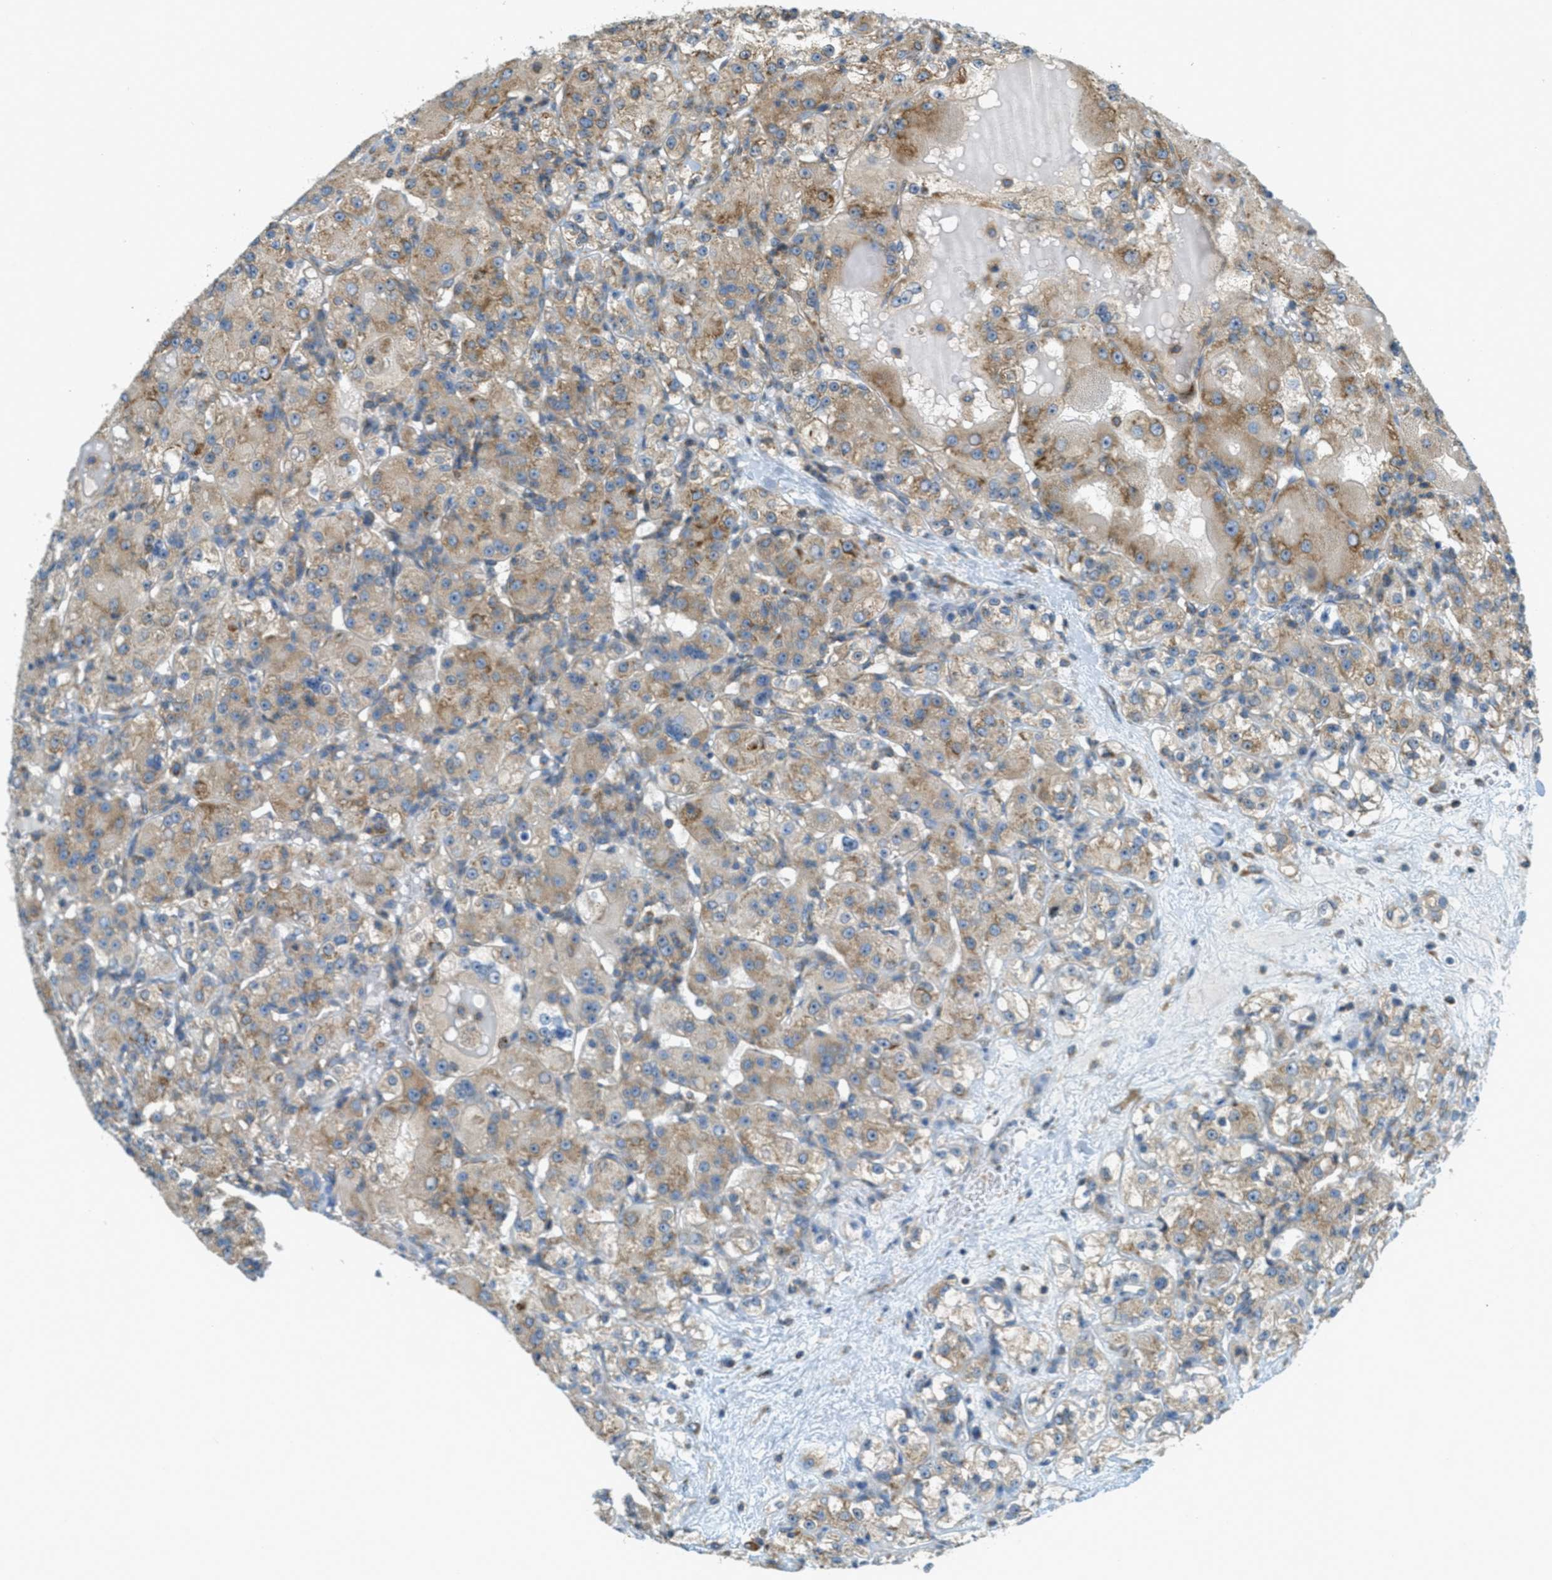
{"staining": {"intensity": "weak", "quantity": ">75%", "location": "cytoplasmic/membranous"}, "tissue": "renal cancer", "cell_type": "Tumor cells", "image_type": "cancer", "snomed": [{"axis": "morphology", "description": "Normal tissue, NOS"}, {"axis": "morphology", "description": "Adenocarcinoma, NOS"}, {"axis": "topography", "description": "Kidney"}], "caption": "Renal cancer tissue shows weak cytoplasmic/membranous expression in approximately >75% of tumor cells, visualized by immunohistochemistry. (DAB IHC, brown staining for protein, blue staining for nuclei).", "gene": "ABCF1", "patient": {"sex": "male", "age": 61}}